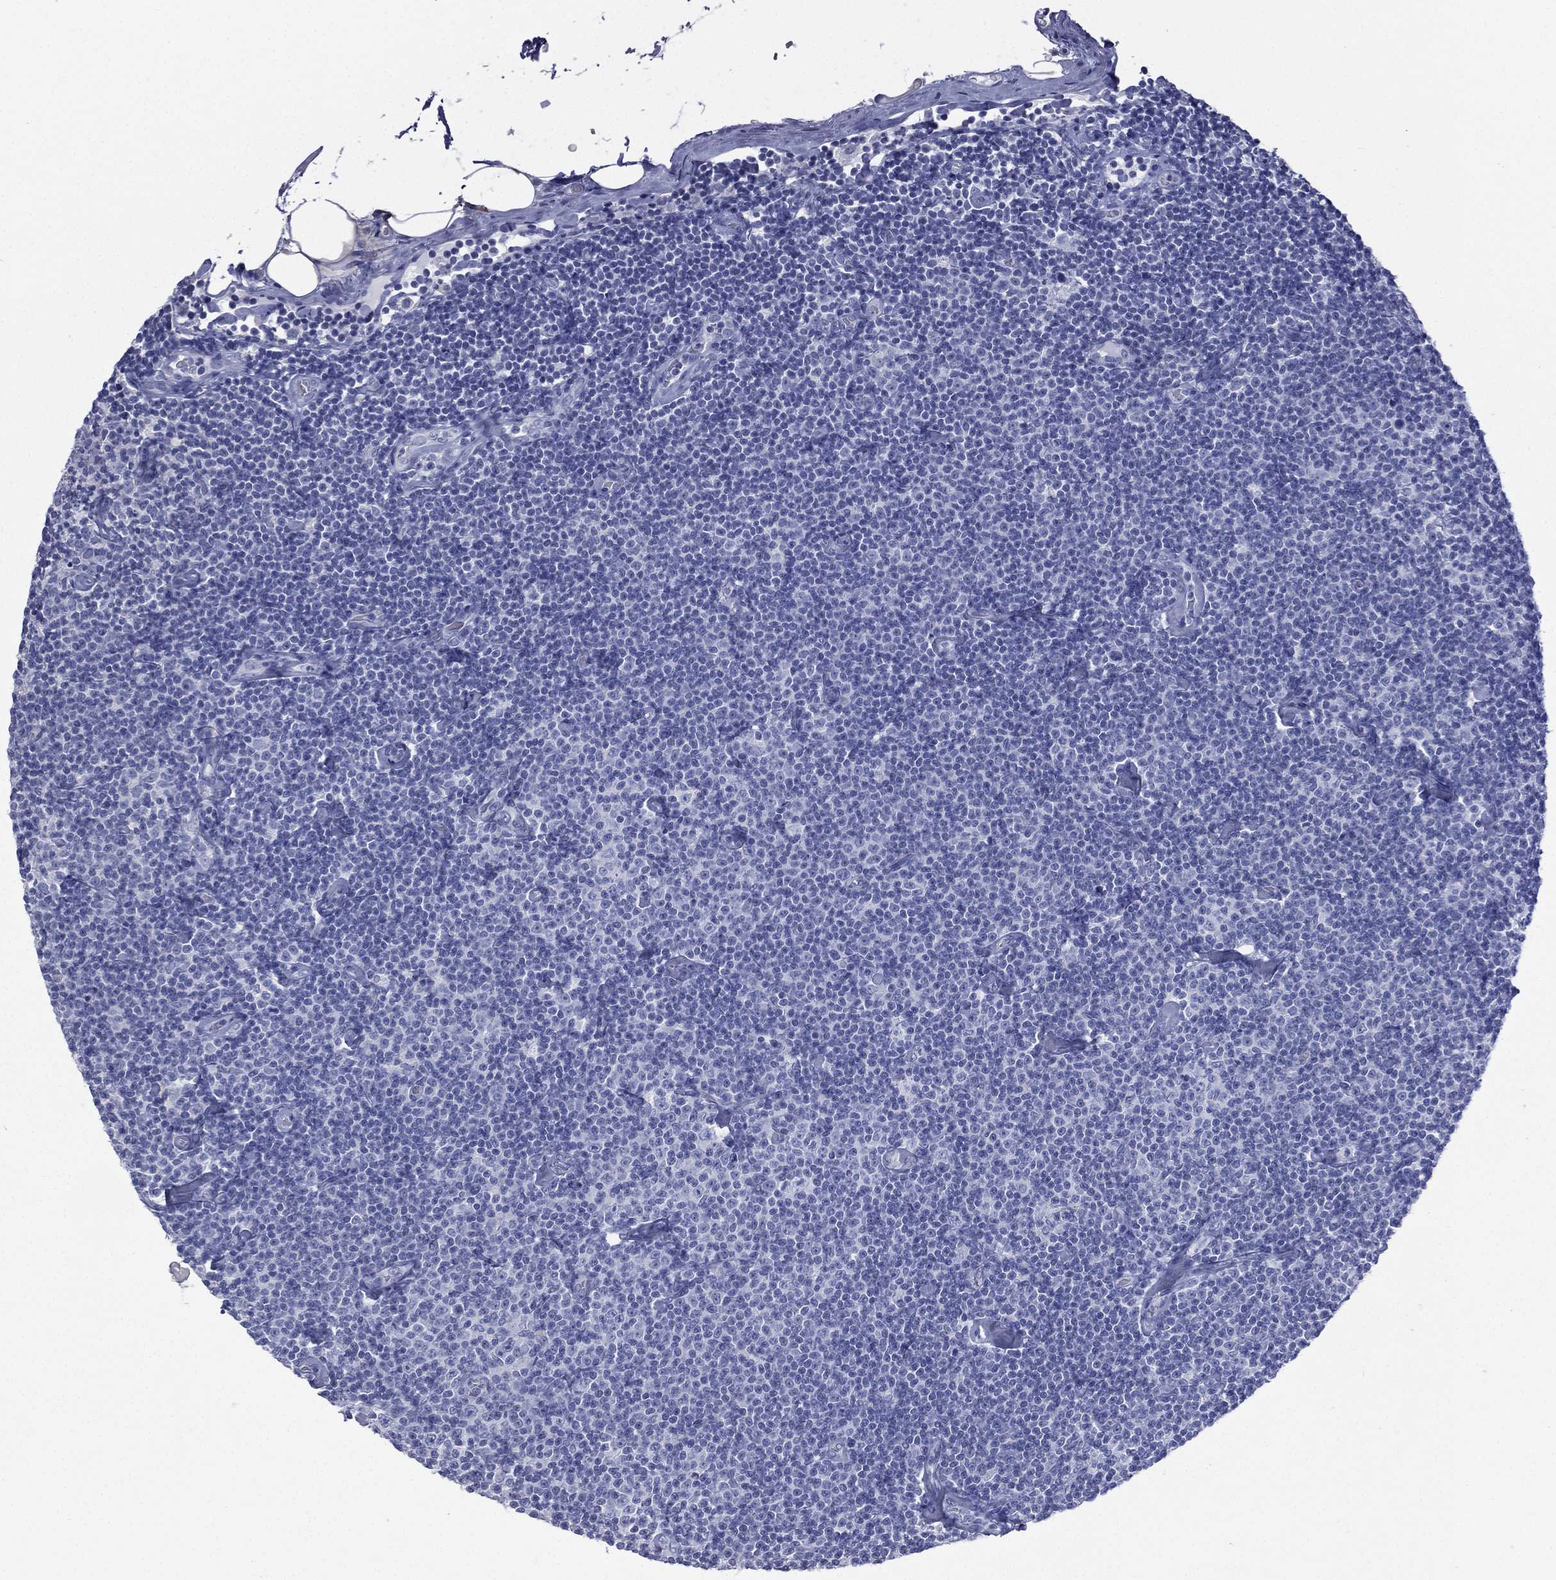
{"staining": {"intensity": "negative", "quantity": "none", "location": "none"}, "tissue": "lymphoma", "cell_type": "Tumor cells", "image_type": "cancer", "snomed": [{"axis": "morphology", "description": "Malignant lymphoma, non-Hodgkin's type, Low grade"}, {"axis": "topography", "description": "Lymph node"}], "caption": "Malignant lymphoma, non-Hodgkin's type (low-grade) was stained to show a protein in brown. There is no significant staining in tumor cells. (Immunohistochemistry, brightfield microscopy, high magnification).", "gene": "CES2", "patient": {"sex": "male", "age": 81}}